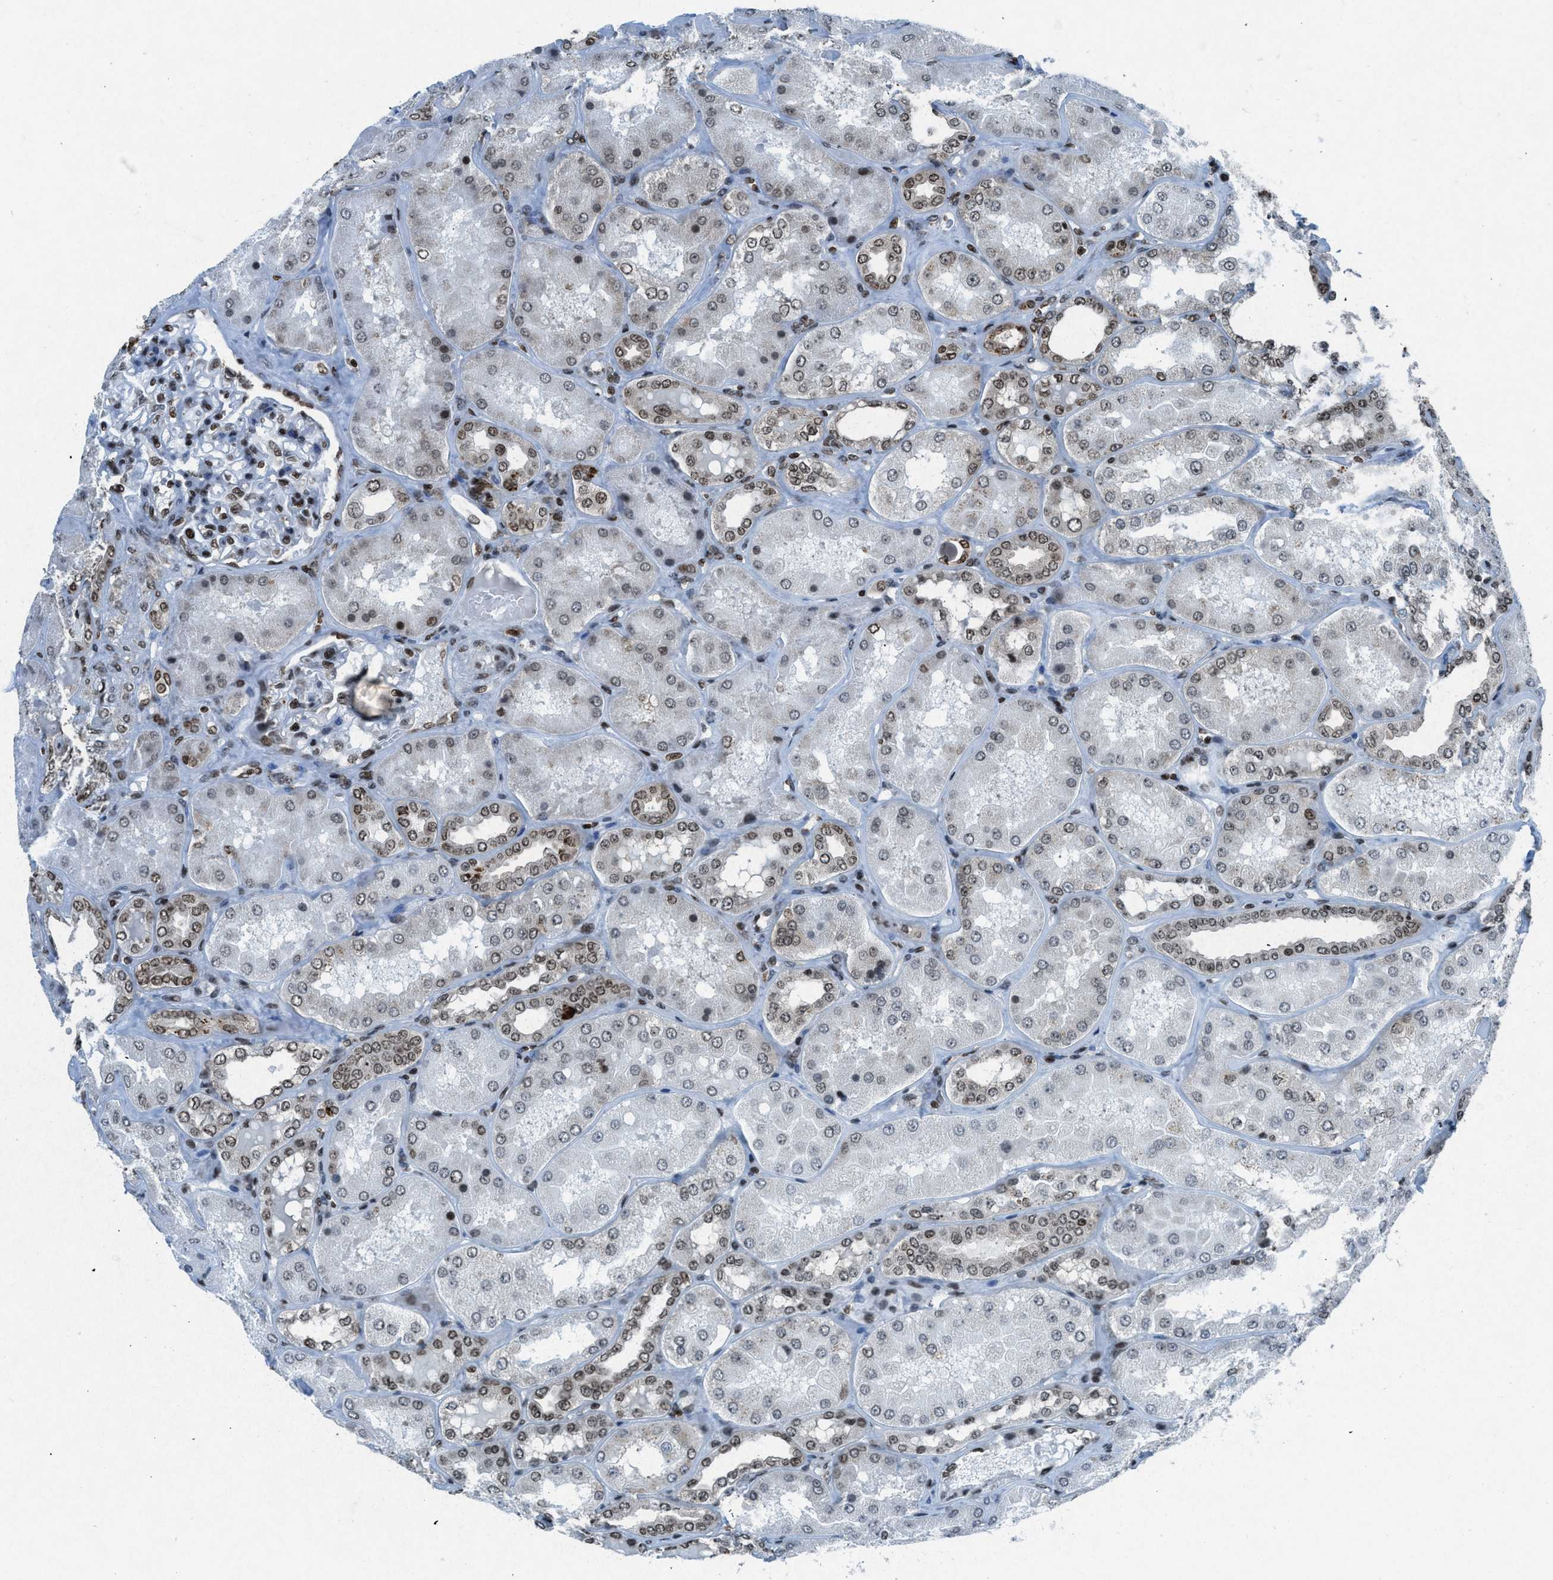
{"staining": {"intensity": "strong", "quantity": ">75%", "location": "nuclear"}, "tissue": "kidney", "cell_type": "Cells in glomeruli", "image_type": "normal", "snomed": [{"axis": "morphology", "description": "Normal tissue, NOS"}, {"axis": "topography", "description": "Kidney"}], "caption": "Kidney stained with immunohistochemistry (IHC) demonstrates strong nuclear expression in approximately >75% of cells in glomeruli.", "gene": "NXF1", "patient": {"sex": "female", "age": 56}}